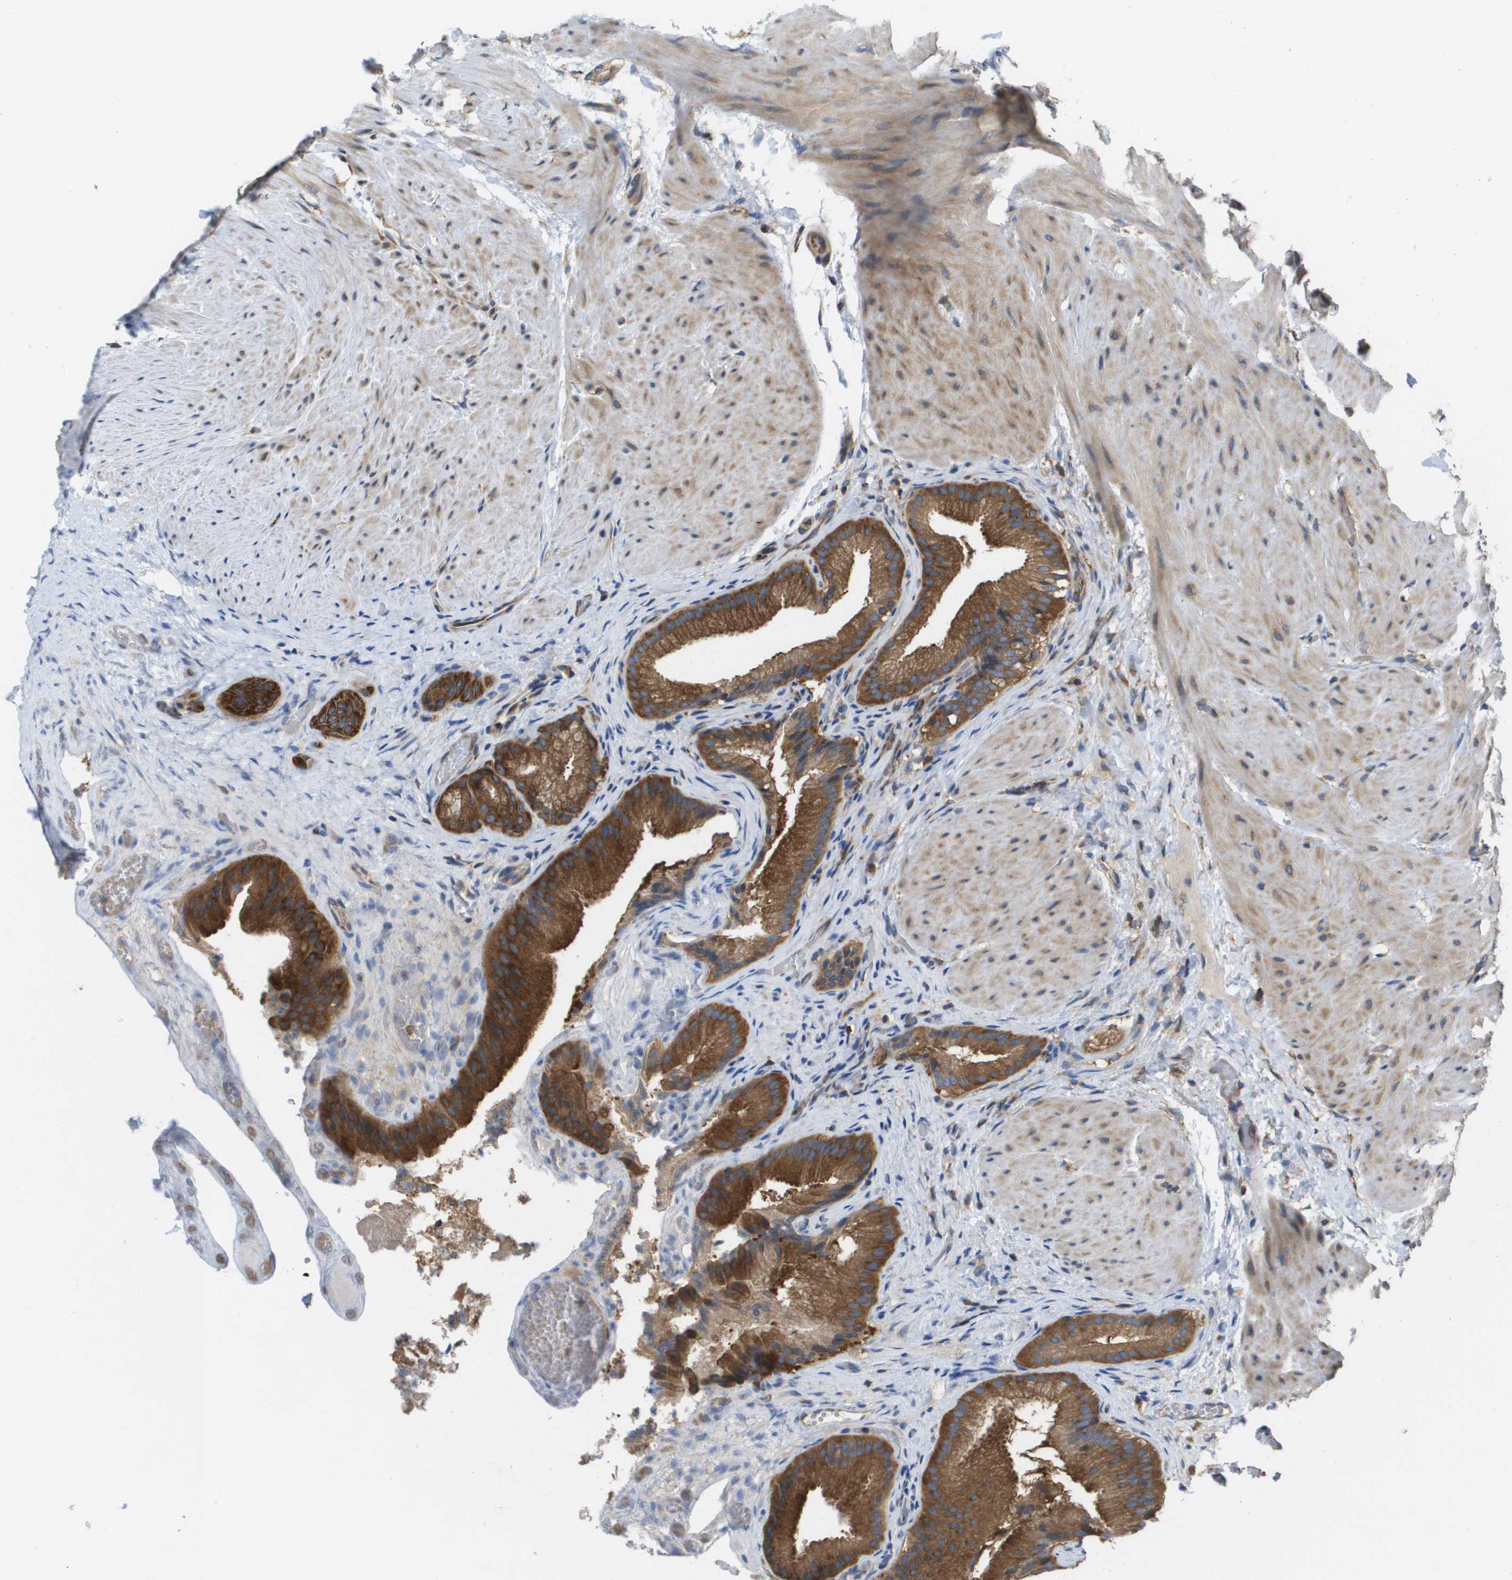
{"staining": {"intensity": "strong", "quantity": ">75%", "location": "cytoplasmic/membranous"}, "tissue": "gallbladder", "cell_type": "Glandular cells", "image_type": "normal", "snomed": [{"axis": "morphology", "description": "Normal tissue, NOS"}, {"axis": "topography", "description": "Gallbladder"}], "caption": "Glandular cells display high levels of strong cytoplasmic/membranous positivity in about >75% of cells in unremarkable gallbladder. (DAB (3,3'-diaminobenzidine) IHC, brown staining for protein, blue staining for nuclei).", "gene": "EIF4G2", "patient": {"sex": "male", "age": 49}}